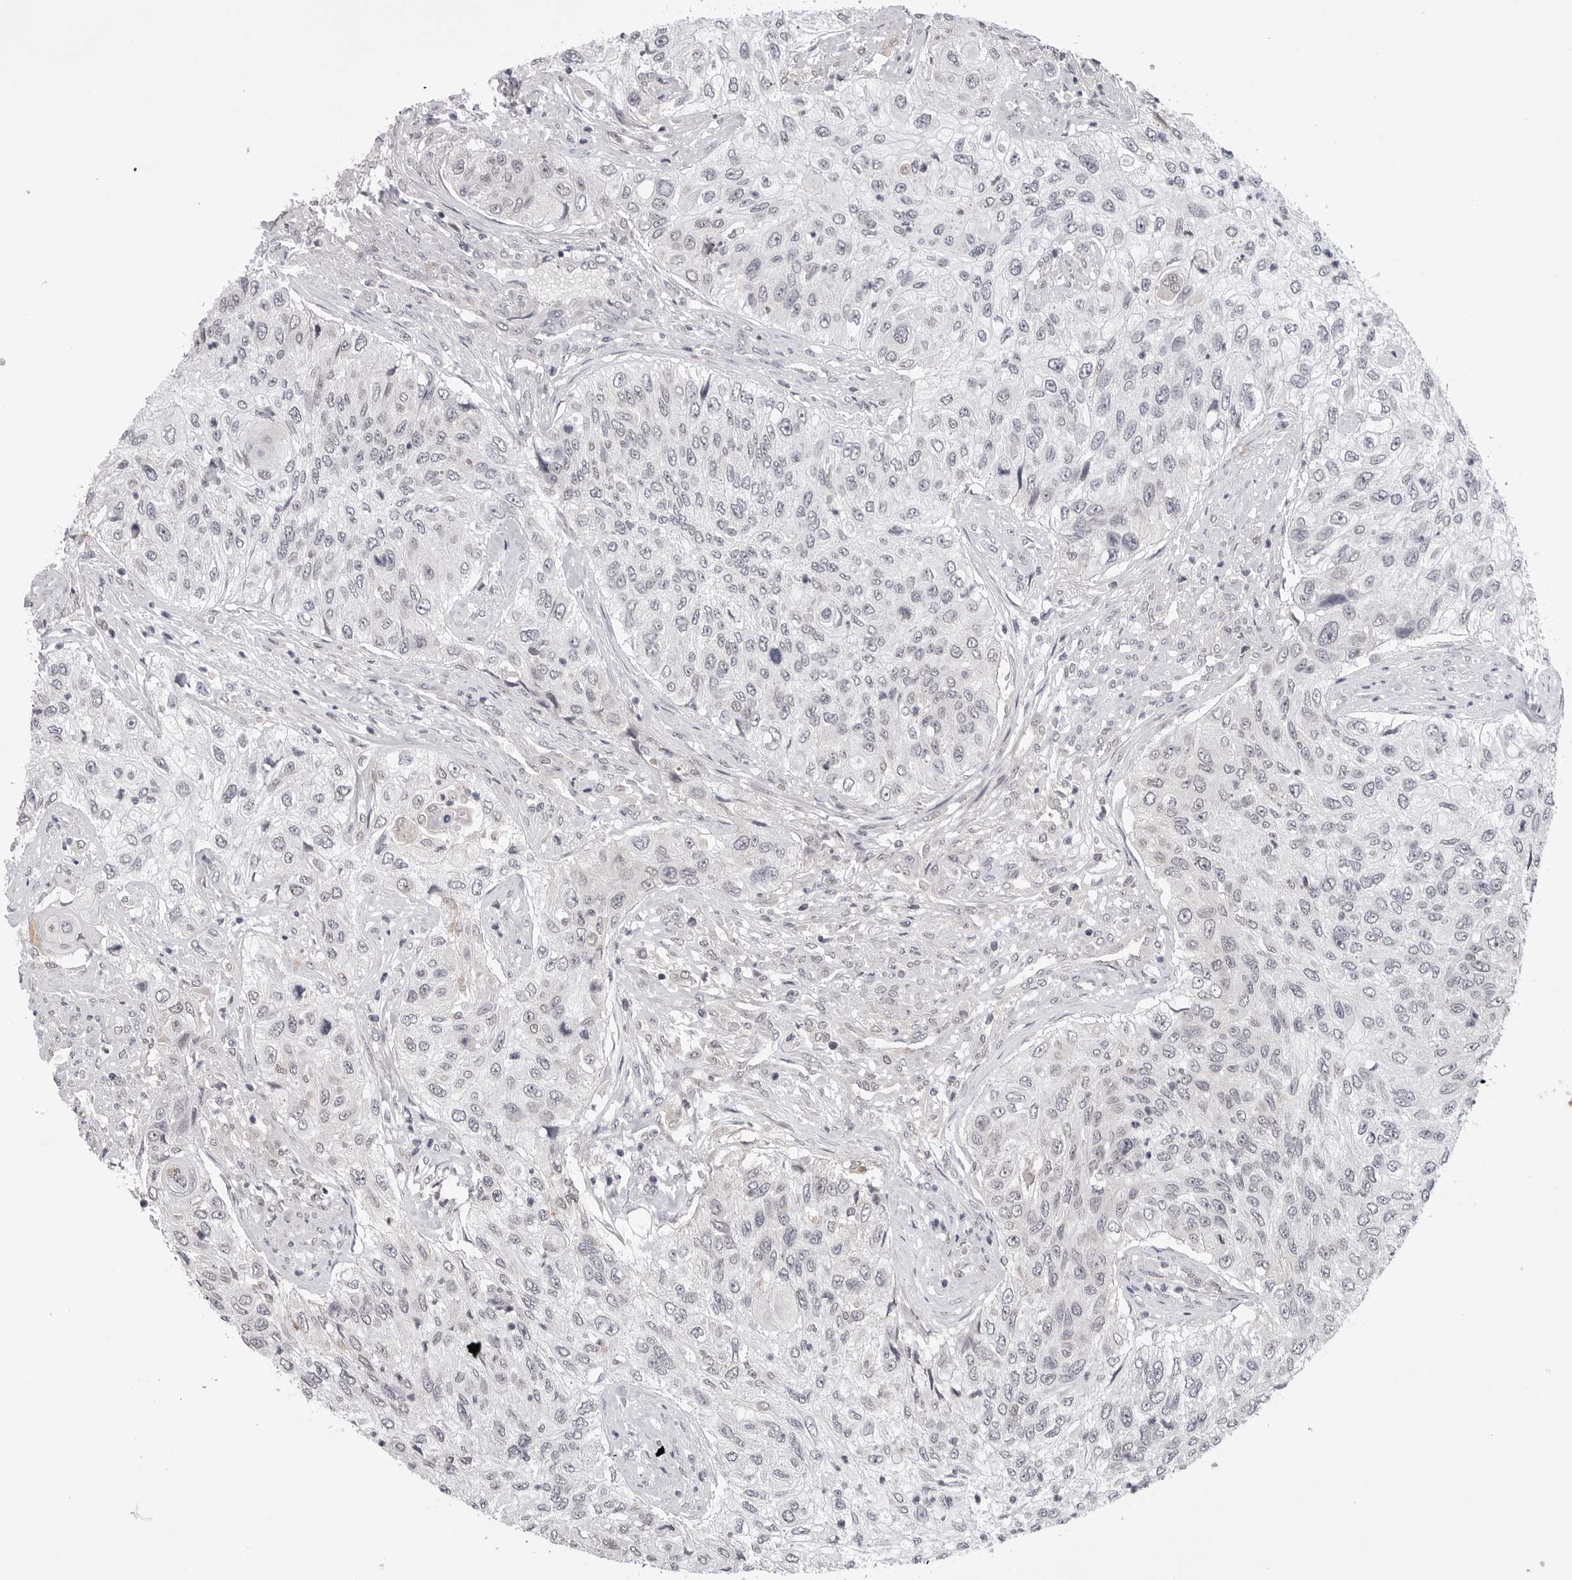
{"staining": {"intensity": "negative", "quantity": "none", "location": "none"}, "tissue": "urothelial cancer", "cell_type": "Tumor cells", "image_type": "cancer", "snomed": [{"axis": "morphology", "description": "Urothelial carcinoma, High grade"}, {"axis": "topography", "description": "Urinary bladder"}], "caption": "IHC image of human urothelial cancer stained for a protein (brown), which reveals no positivity in tumor cells.", "gene": "CDK20", "patient": {"sex": "female", "age": 60}}